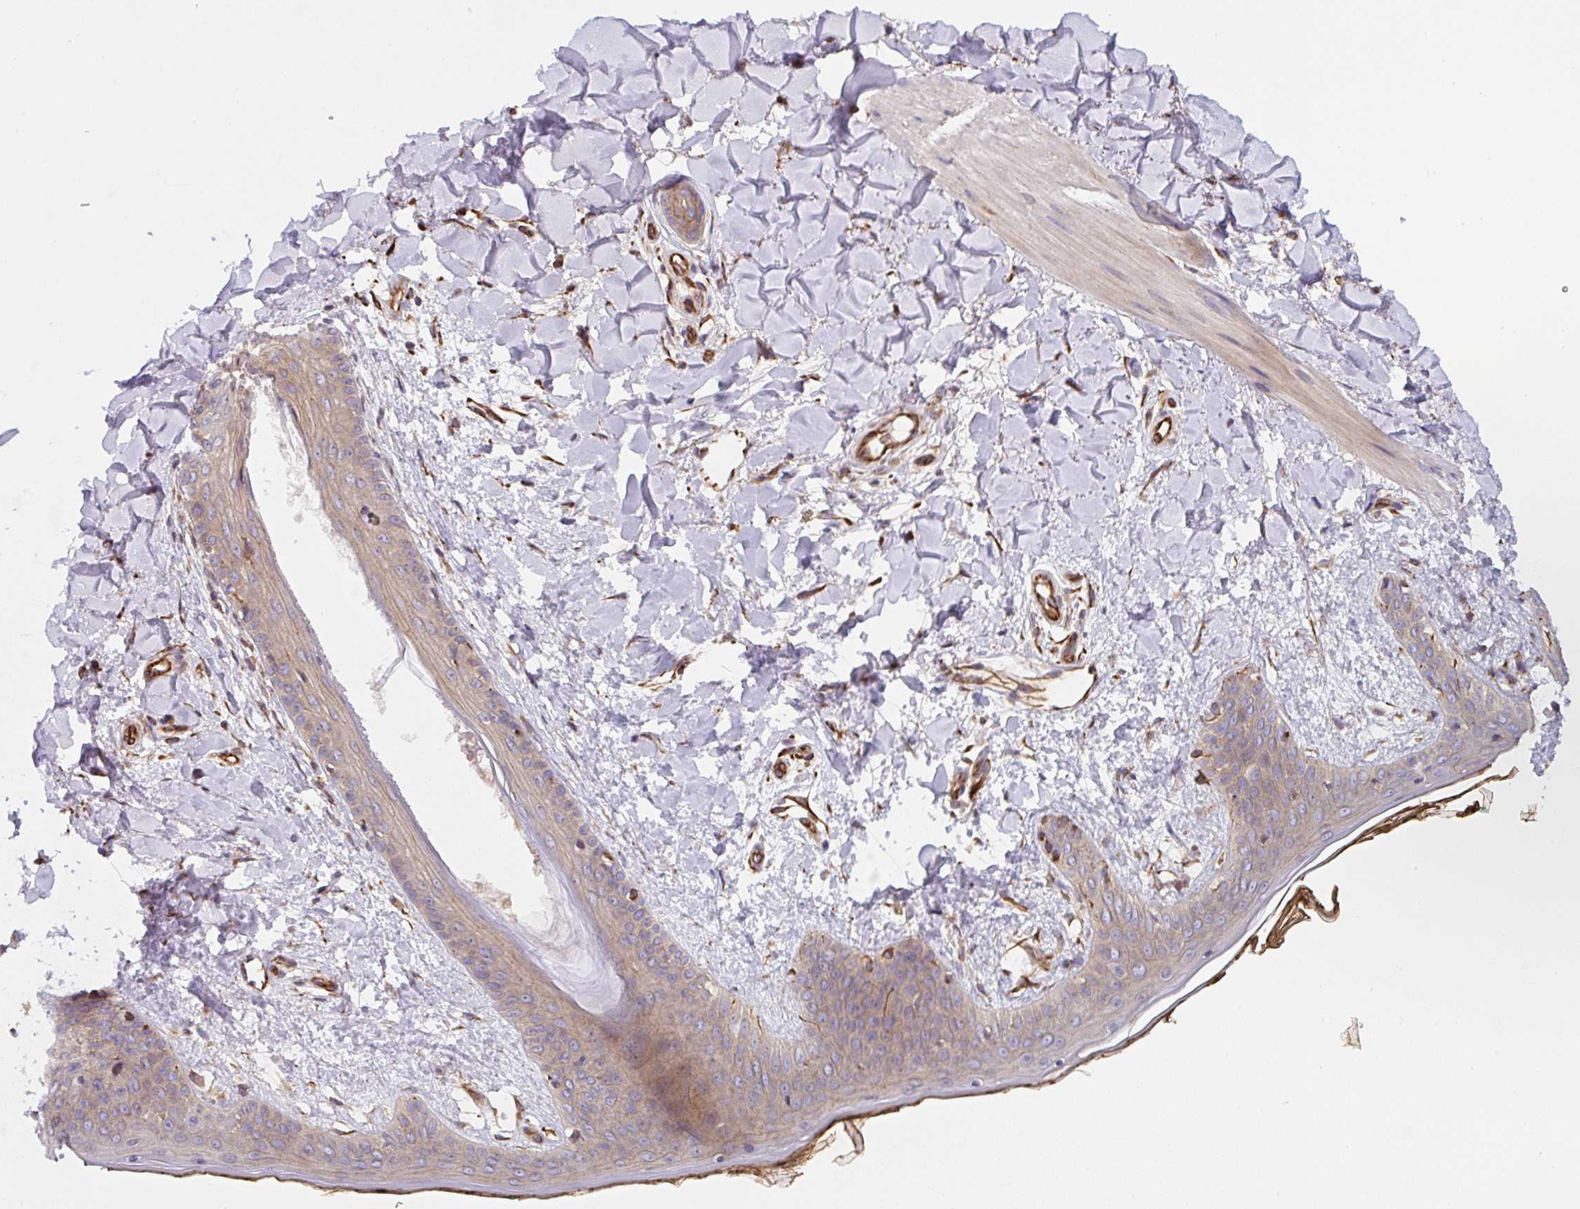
{"staining": {"intensity": "strong", "quantity": ">75%", "location": "cytoplasmic/membranous"}, "tissue": "skin", "cell_type": "Fibroblasts", "image_type": "normal", "snomed": [{"axis": "morphology", "description": "Normal tissue, NOS"}, {"axis": "topography", "description": "Skin"}], "caption": "A photomicrograph showing strong cytoplasmic/membranous positivity in approximately >75% of fibroblasts in normal skin, as visualized by brown immunohistochemical staining.", "gene": "APOBEC3D", "patient": {"sex": "female", "age": 34}}